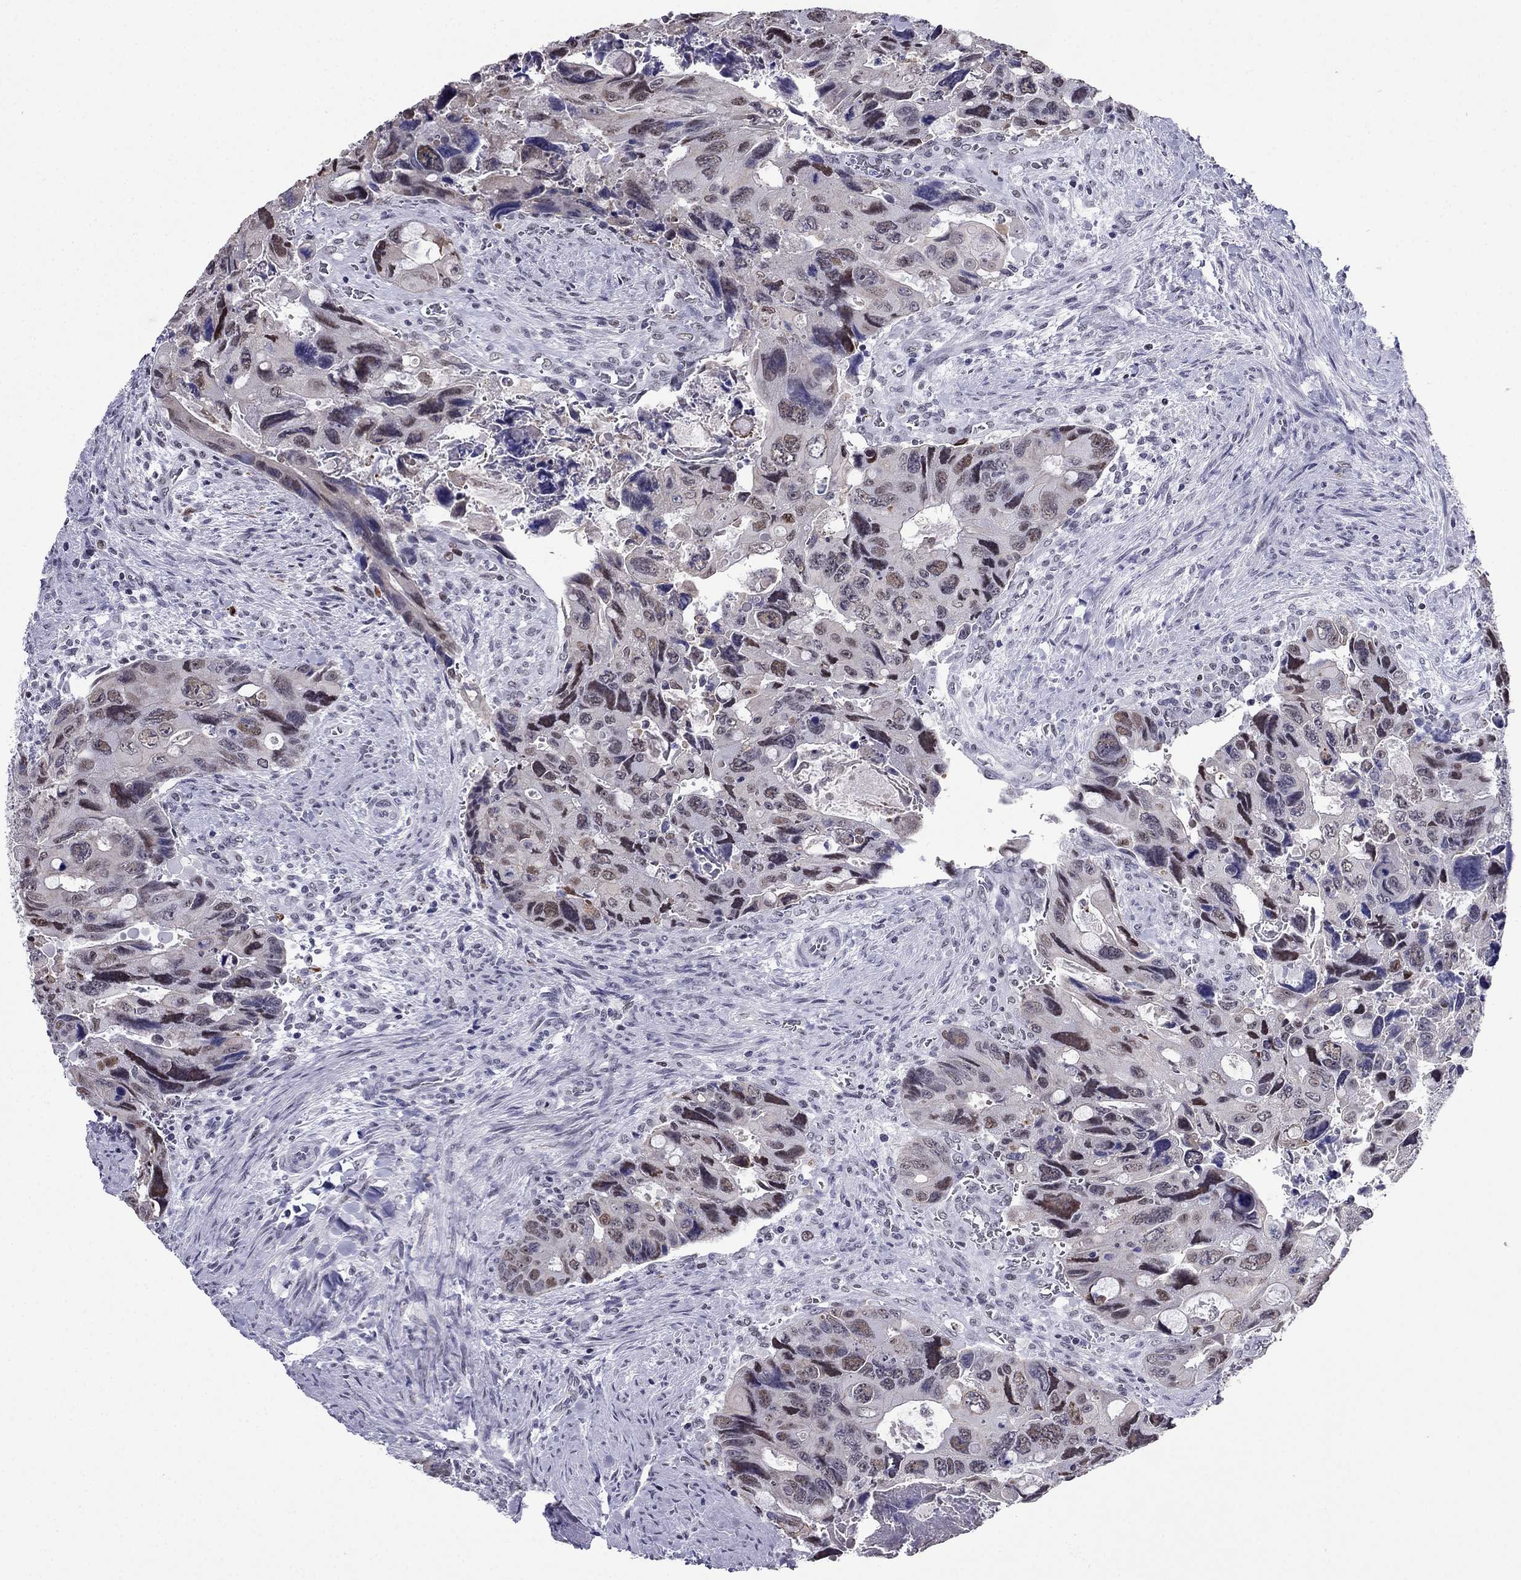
{"staining": {"intensity": "moderate", "quantity": "<25%", "location": "nuclear"}, "tissue": "colorectal cancer", "cell_type": "Tumor cells", "image_type": "cancer", "snomed": [{"axis": "morphology", "description": "Adenocarcinoma, NOS"}, {"axis": "topography", "description": "Rectum"}], "caption": "Immunohistochemical staining of human colorectal adenocarcinoma reveals low levels of moderate nuclear positivity in about <25% of tumor cells.", "gene": "PPM1G", "patient": {"sex": "male", "age": 62}}